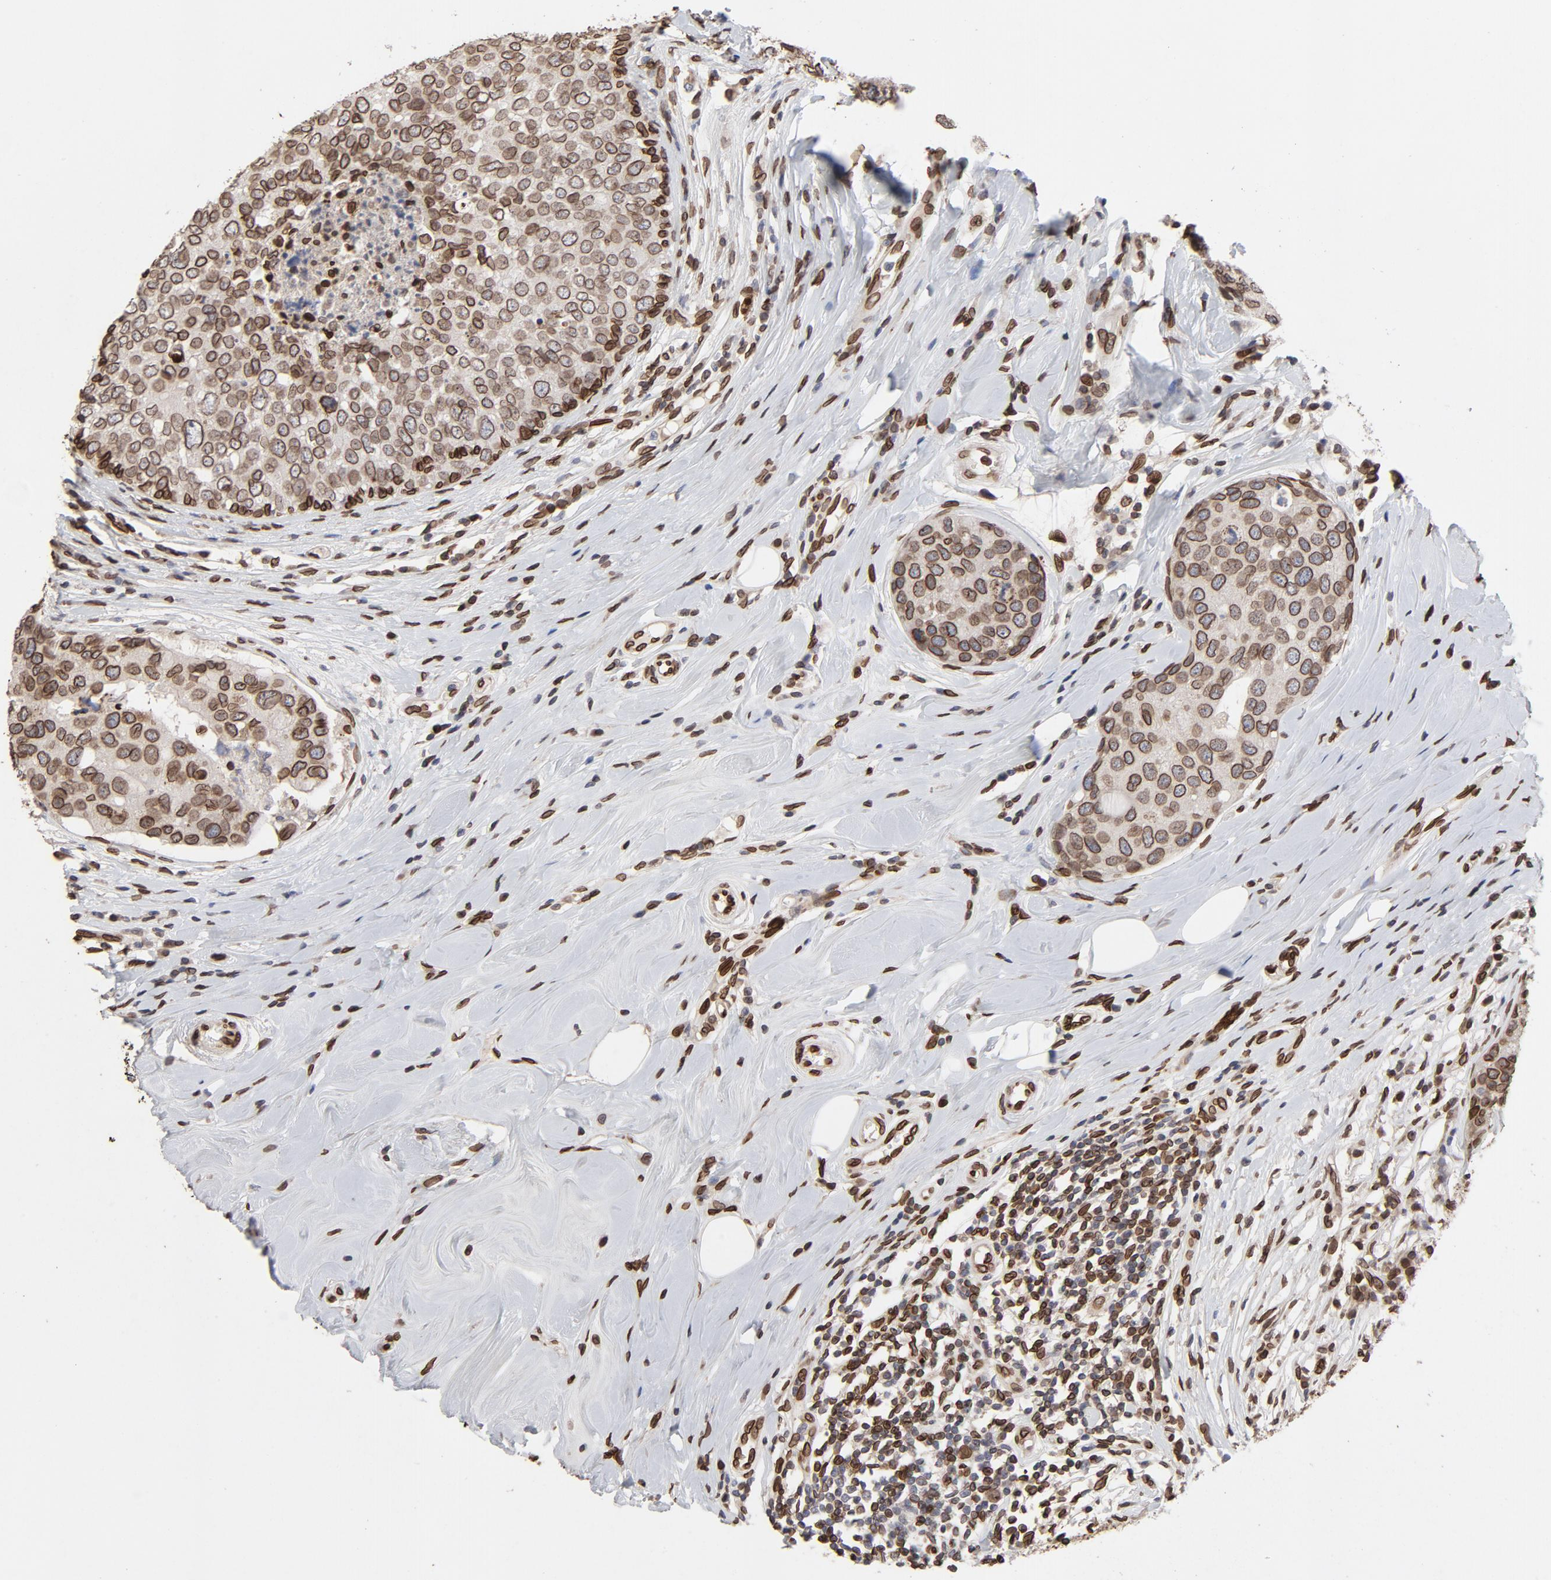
{"staining": {"intensity": "strong", "quantity": ">75%", "location": "cytoplasmic/membranous,nuclear"}, "tissue": "breast cancer", "cell_type": "Tumor cells", "image_type": "cancer", "snomed": [{"axis": "morphology", "description": "Duct carcinoma"}, {"axis": "topography", "description": "Breast"}], "caption": "IHC of human breast intraductal carcinoma shows high levels of strong cytoplasmic/membranous and nuclear positivity in approximately >75% of tumor cells.", "gene": "LMNA", "patient": {"sex": "female", "age": 27}}